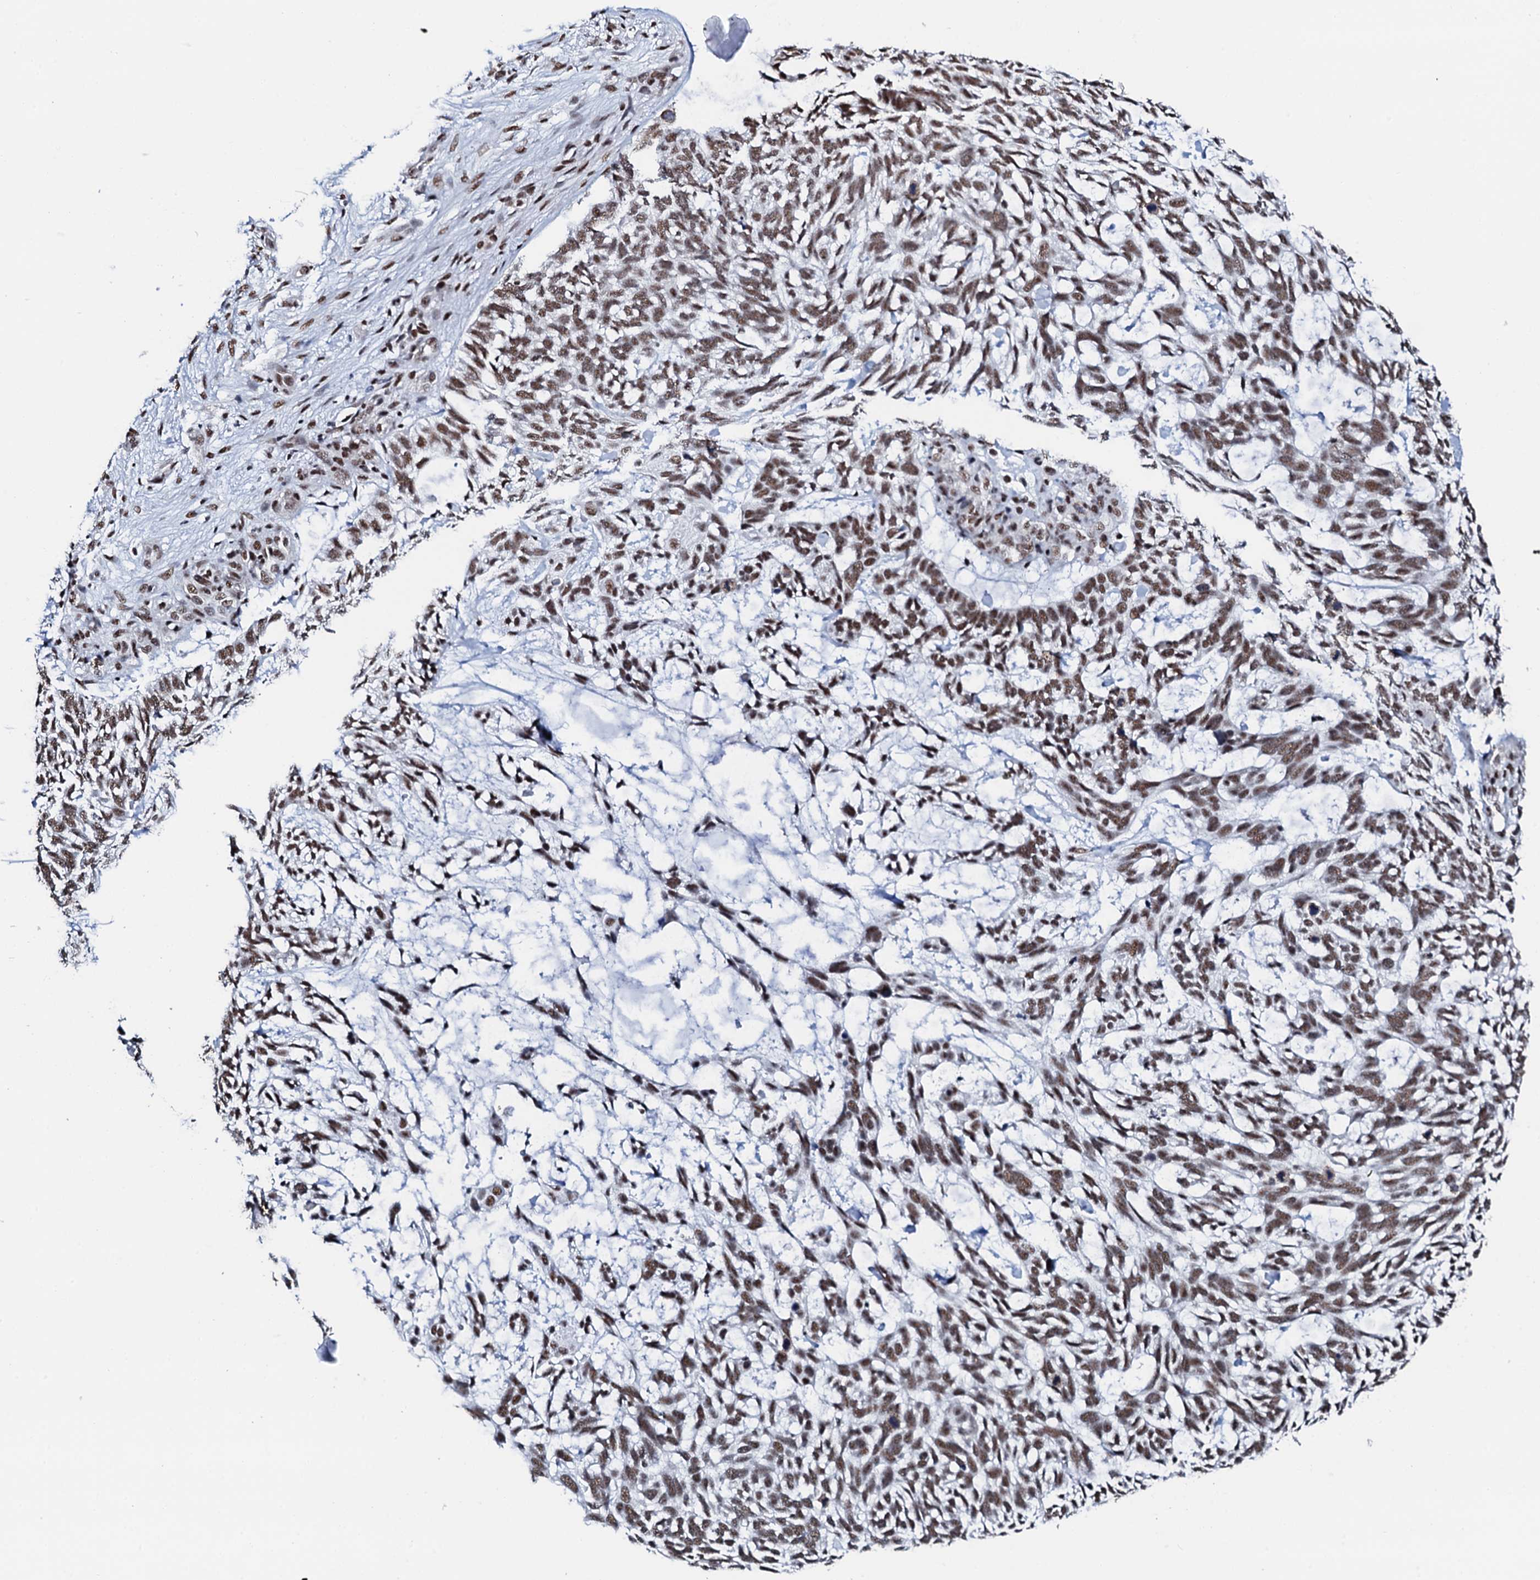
{"staining": {"intensity": "moderate", "quantity": ">75%", "location": "nuclear"}, "tissue": "skin cancer", "cell_type": "Tumor cells", "image_type": "cancer", "snomed": [{"axis": "morphology", "description": "Basal cell carcinoma"}, {"axis": "topography", "description": "Skin"}], "caption": "Immunohistochemistry of skin cancer (basal cell carcinoma) demonstrates medium levels of moderate nuclear positivity in approximately >75% of tumor cells.", "gene": "NKAPD1", "patient": {"sex": "male", "age": 88}}